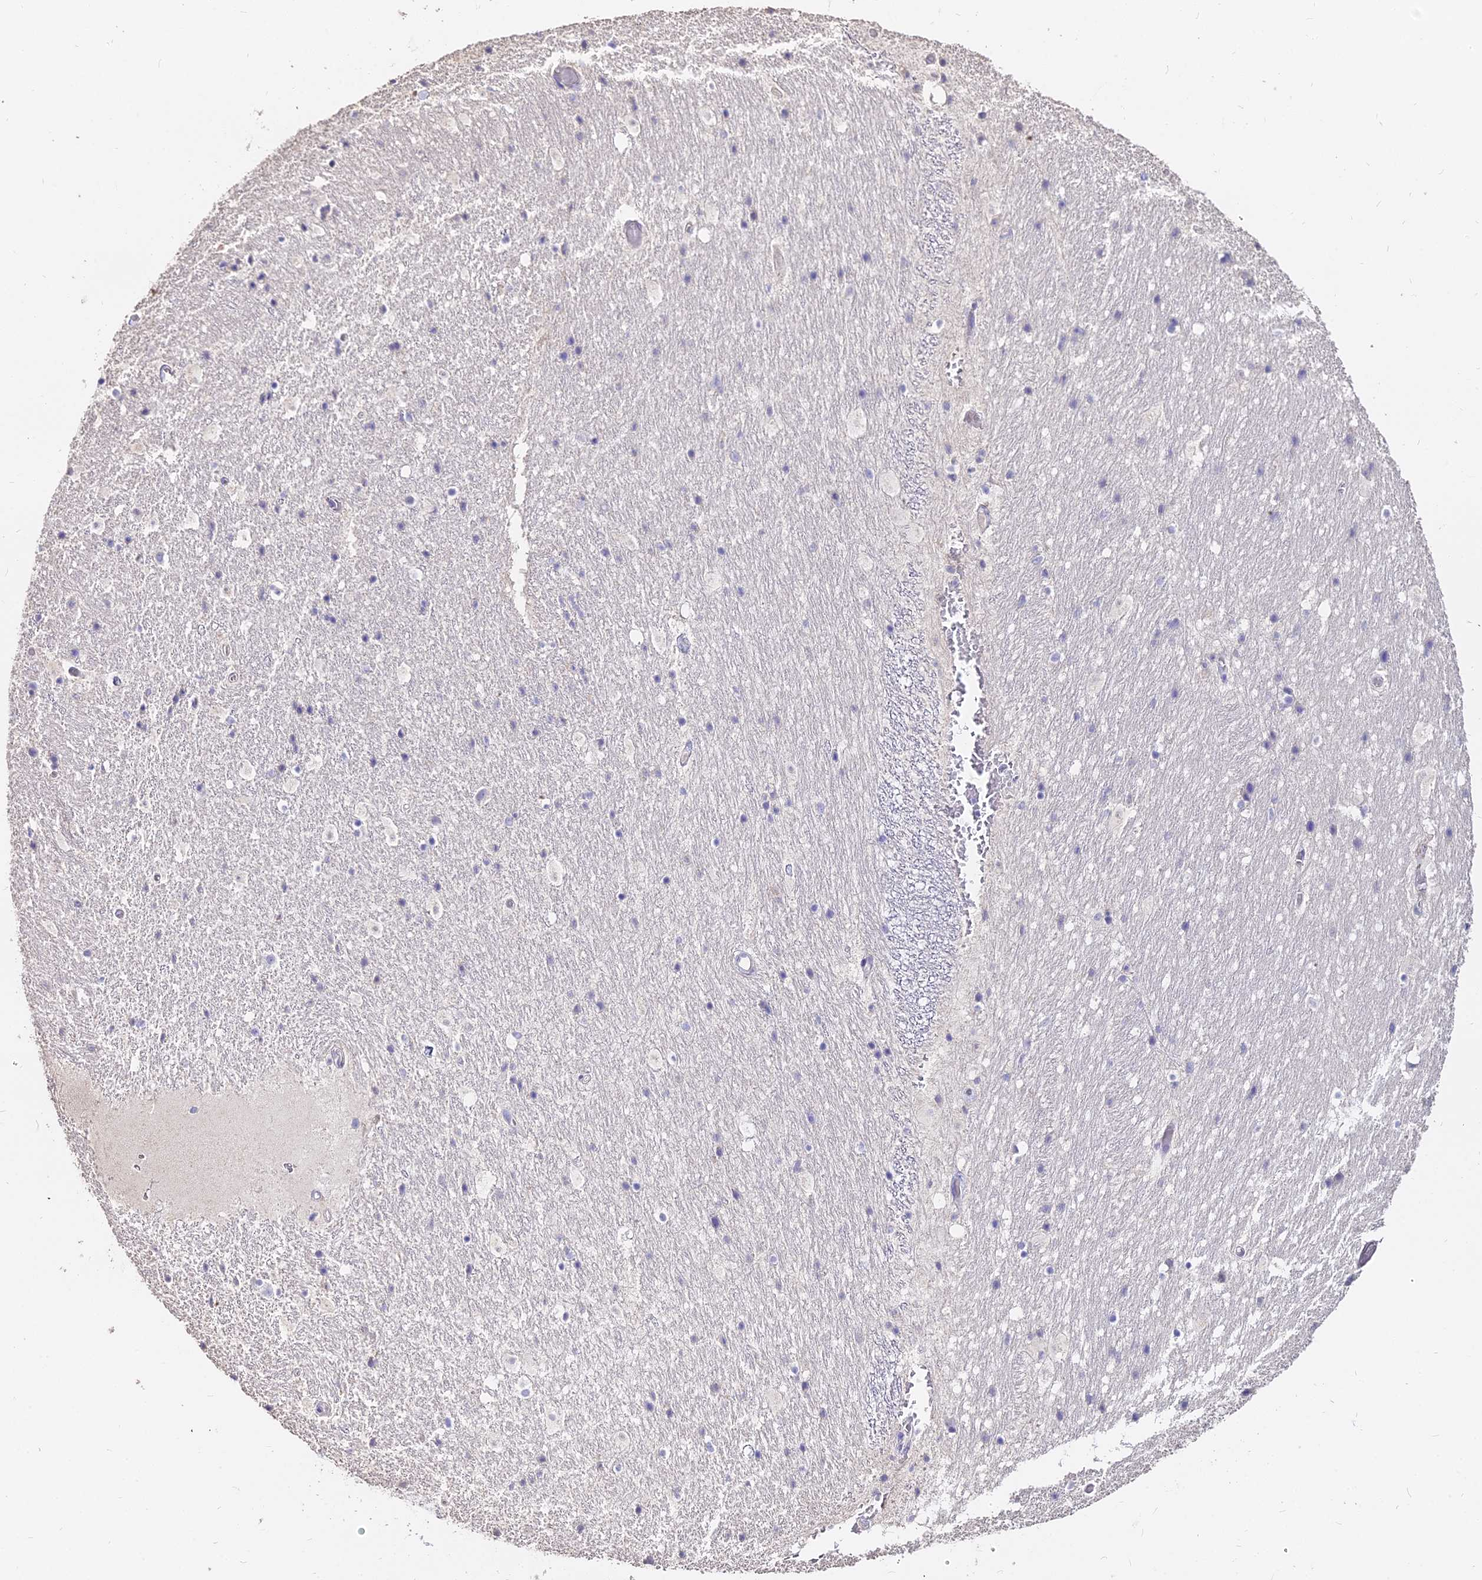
{"staining": {"intensity": "negative", "quantity": "none", "location": "none"}, "tissue": "hippocampus", "cell_type": "Glial cells", "image_type": "normal", "snomed": [{"axis": "morphology", "description": "Normal tissue, NOS"}, {"axis": "topography", "description": "Hippocampus"}], "caption": "Glial cells show no significant protein expression in benign hippocampus.", "gene": "GLYAT", "patient": {"sex": "female", "age": 52}}